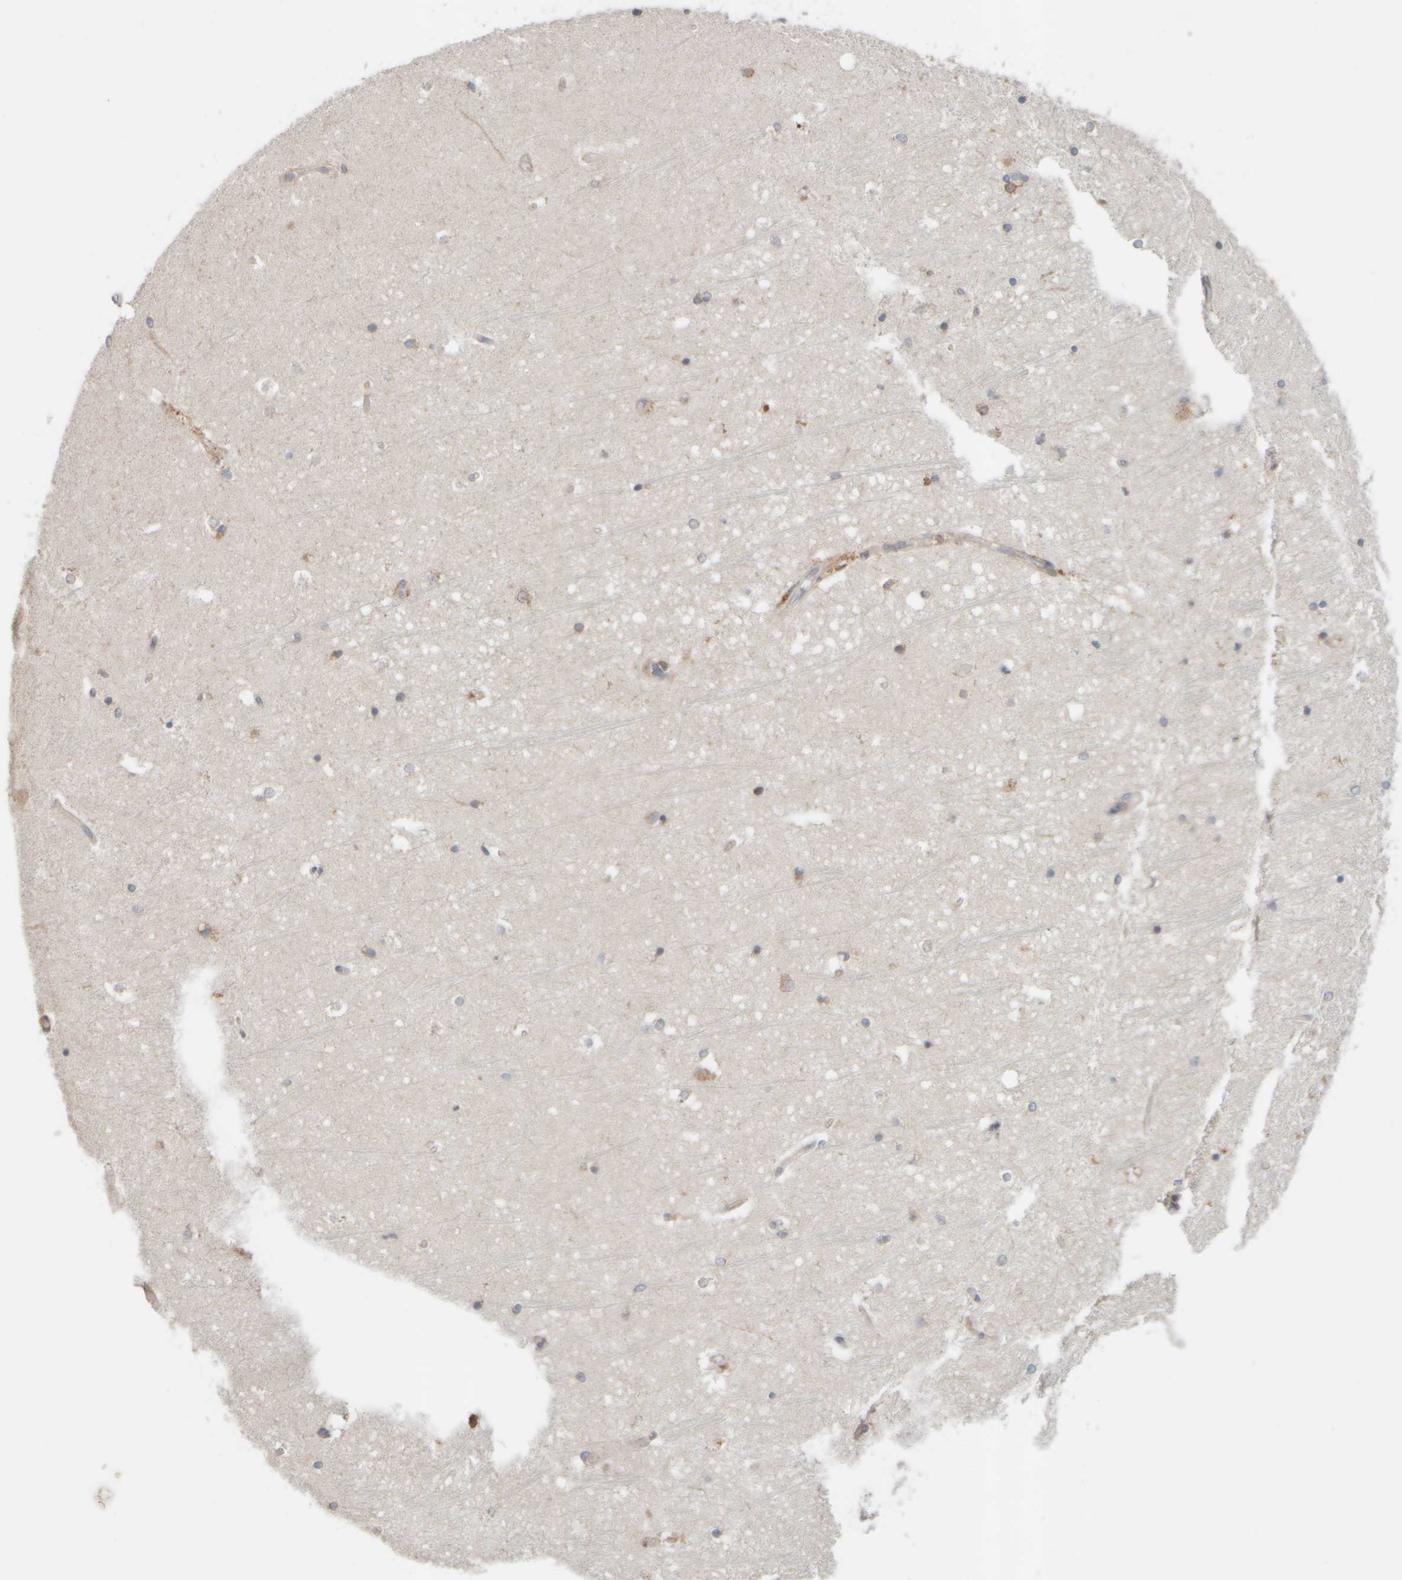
{"staining": {"intensity": "moderate", "quantity": "<25%", "location": "cytoplasmic/membranous"}, "tissue": "hippocampus", "cell_type": "Glial cells", "image_type": "normal", "snomed": [{"axis": "morphology", "description": "Normal tissue, NOS"}, {"axis": "topography", "description": "Hippocampus"}], "caption": "The histopathology image demonstrates immunohistochemical staining of benign hippocampus. There is moderate cytoplasmic/membranous positivity is present in about <25% of glial cells.", "gene": "EIF2B3", "patient": {"sex": "male", "age": 45}}